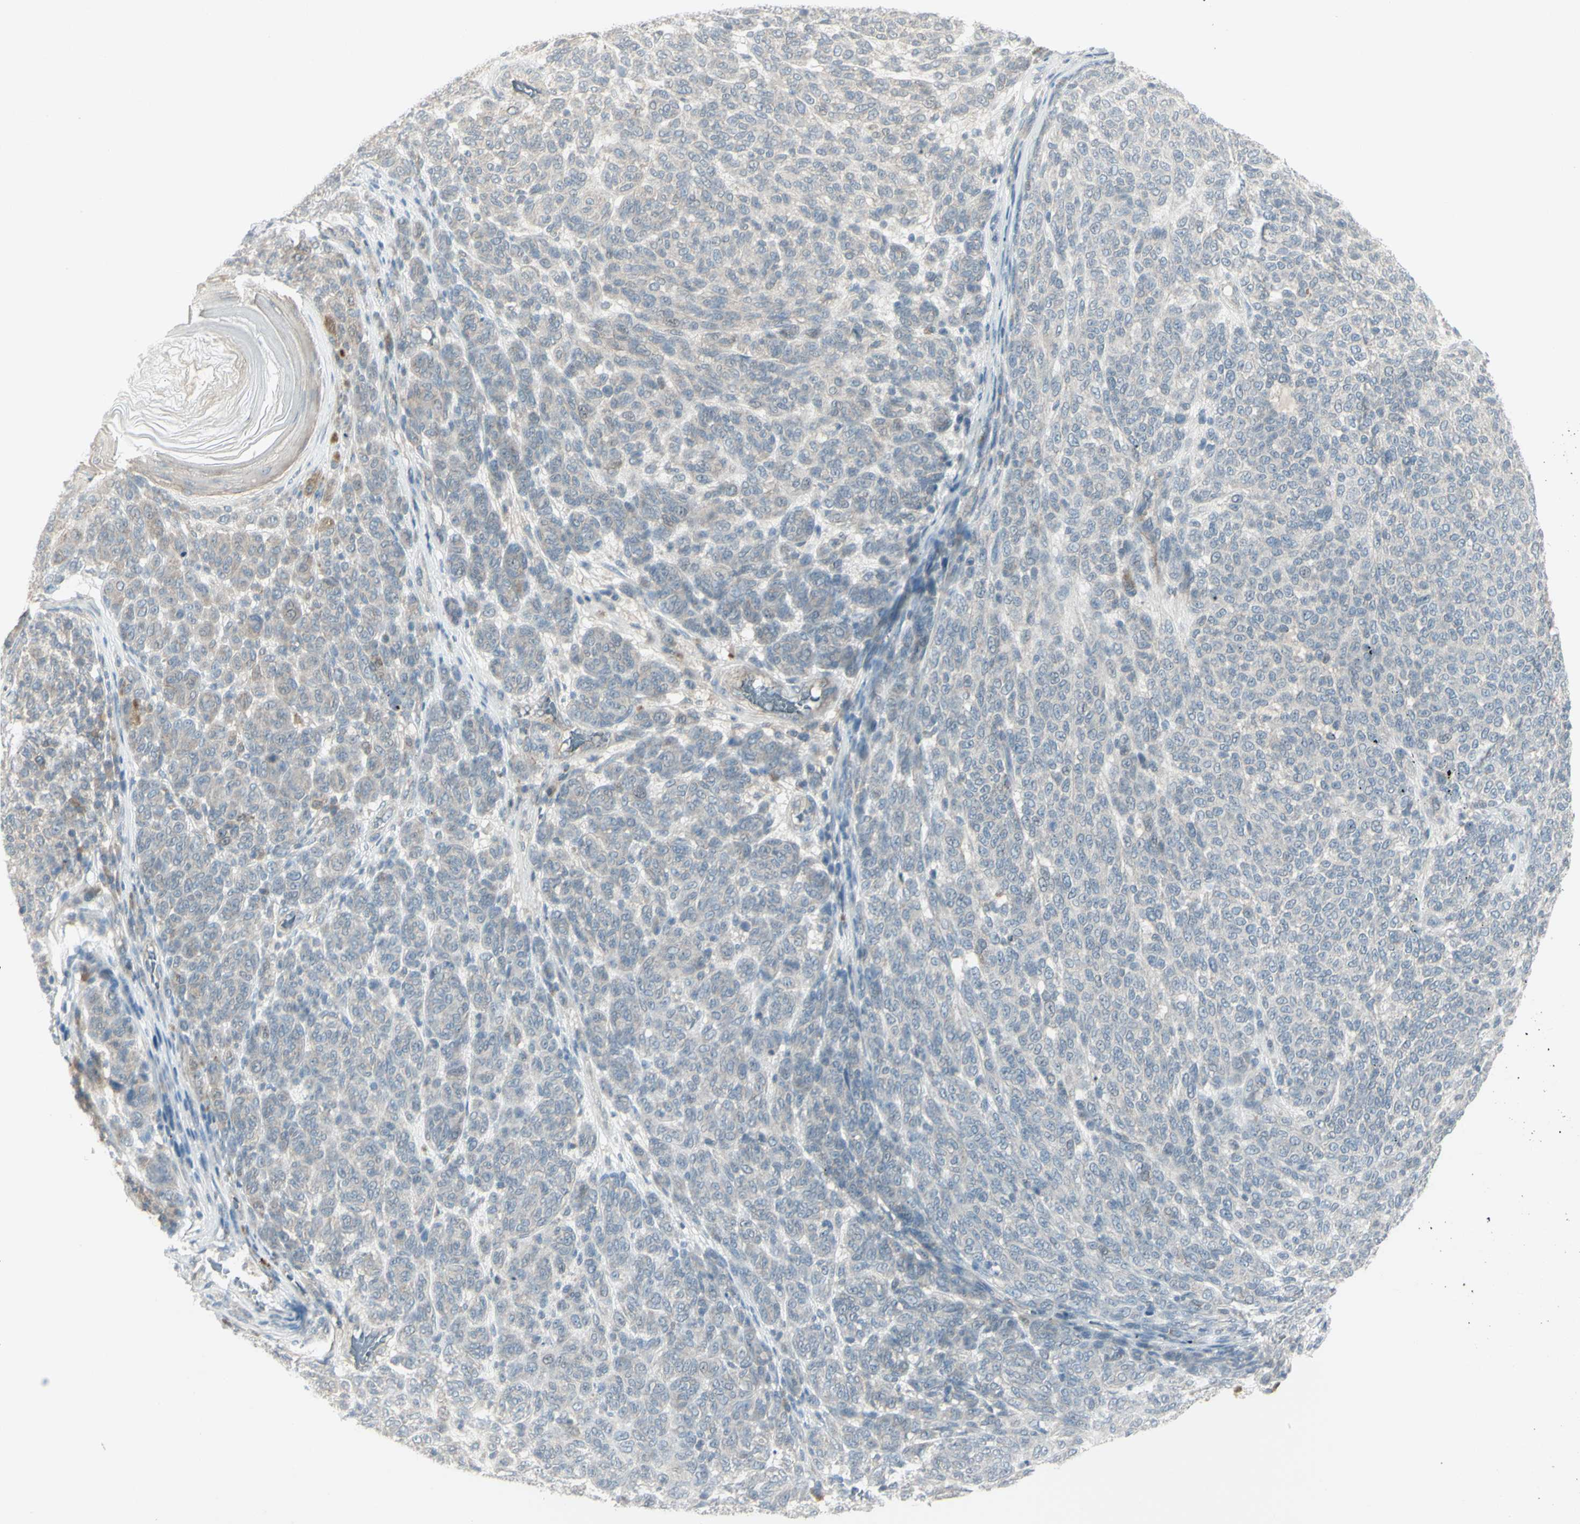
{"staining": {"intensity": "negative", "quantity": "none", "location": "none"}, "tissue": "melanoma", "cell_type": "Tumor cells", "image_type": "cancer", "snomed": [{"axis": "morphology", "description": "Malignant melanoma, NOS"}, {"axis": "topography", "description": "Skin"}], "caption": "The photomicrograph exhibits no significant positivity in tumor cells of melanoma. (DAB (3,3'-diaminobenzidine) immunohistochemistry, high magnification).", "gene": "SH3GL2", "patient": {"sex": "male", "age": 59}}